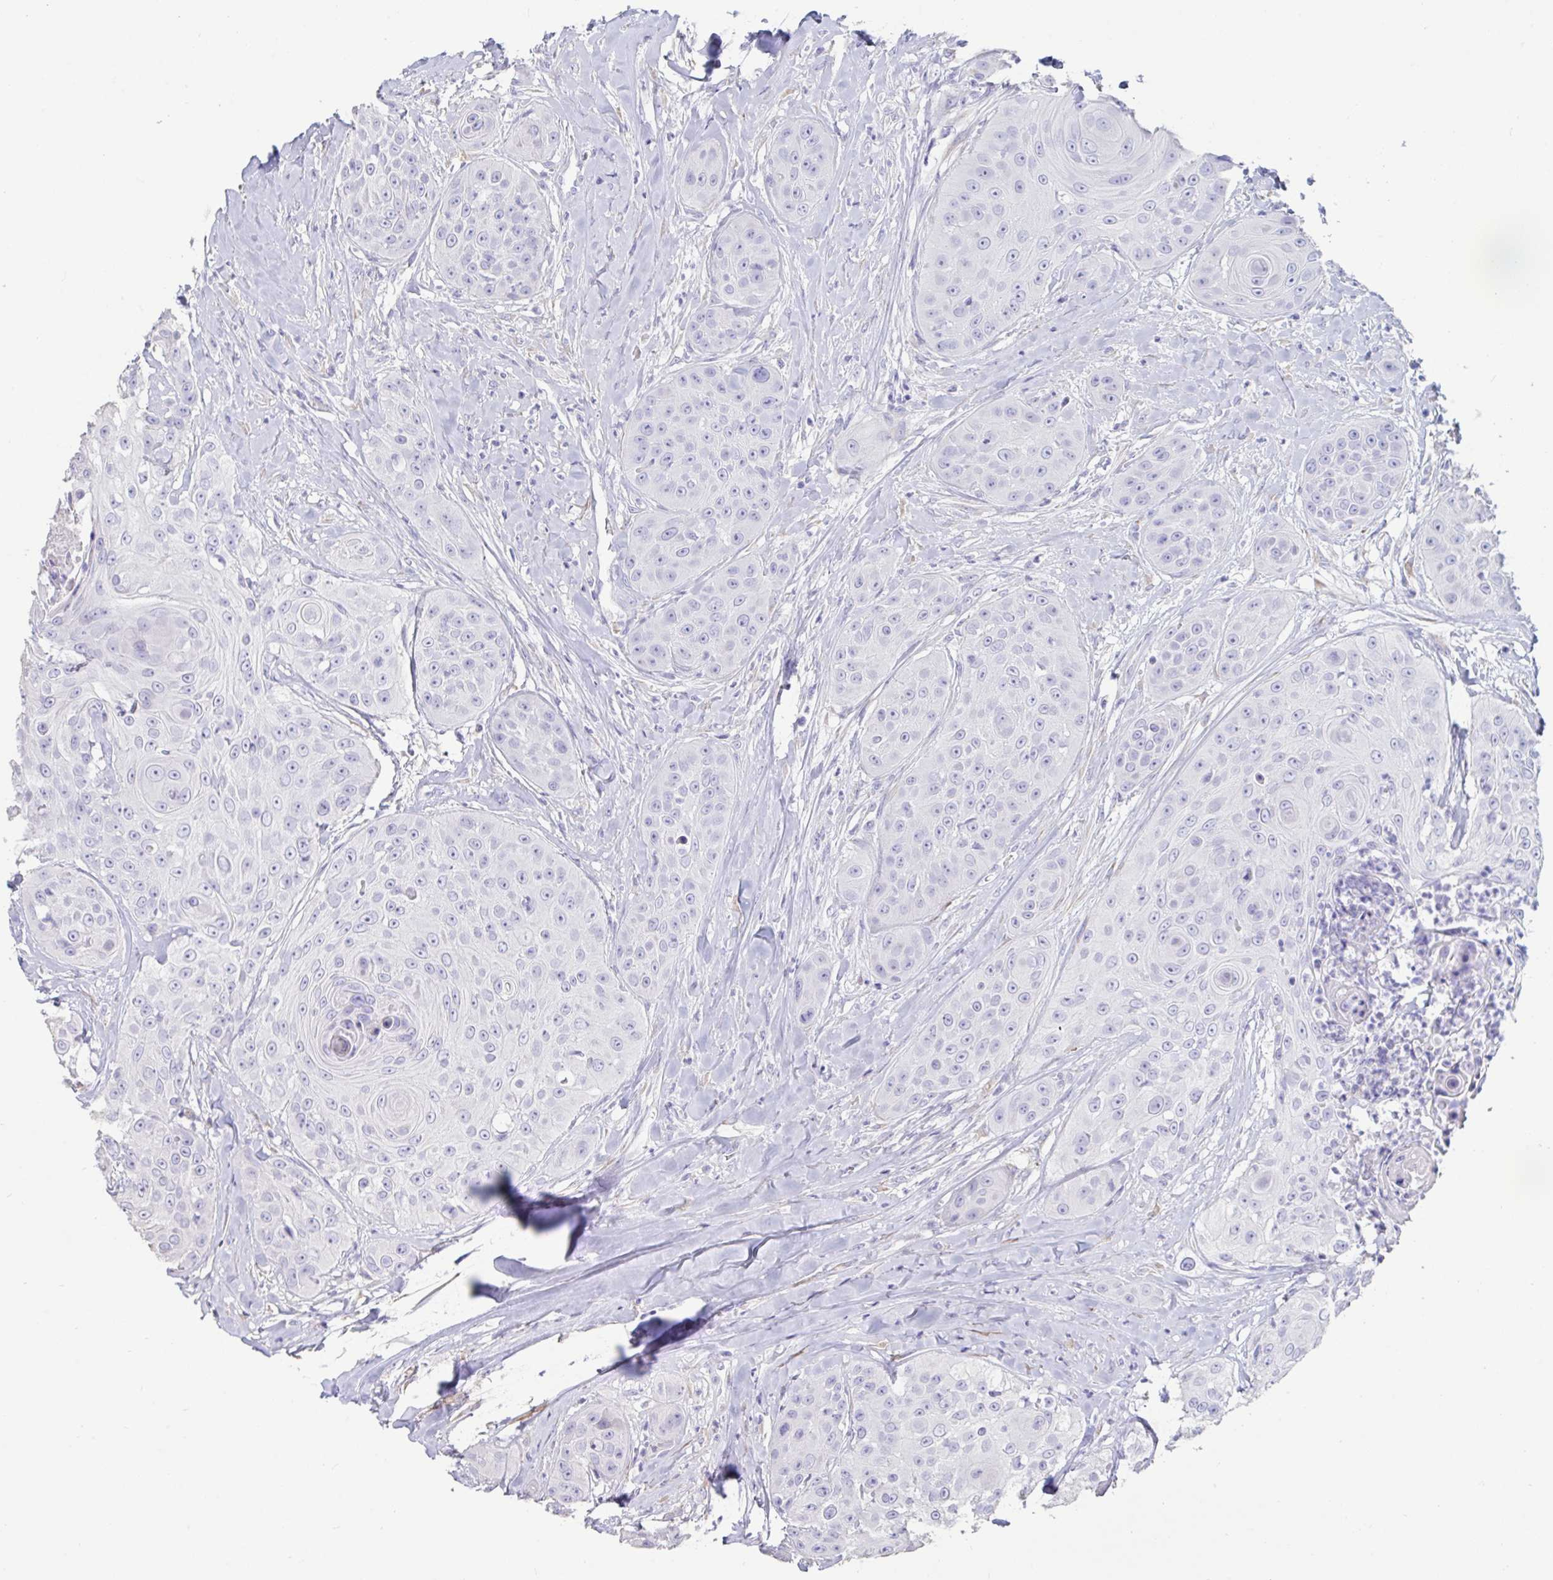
{"staining": {"intensity": "negative", "quantity": "none", "location": "none"}, "tissue": "head and neck cancer", "cell_type": "Tumor cells", "image_type": "cancer", "snomed": [{"axis": "morphology", "description": "Squamous cell carcinoma, NOS"}, {"axis": "topography", "description": "Head-Neck"}], "caption": "IHC of head and neck squamous cell carcinoma displays no positivity in tumor cells. (DAB immunohistochemistry (IHC), high magnification).", "gene": "TNNC1", "patient": {"sex": "male", "age": 83}}